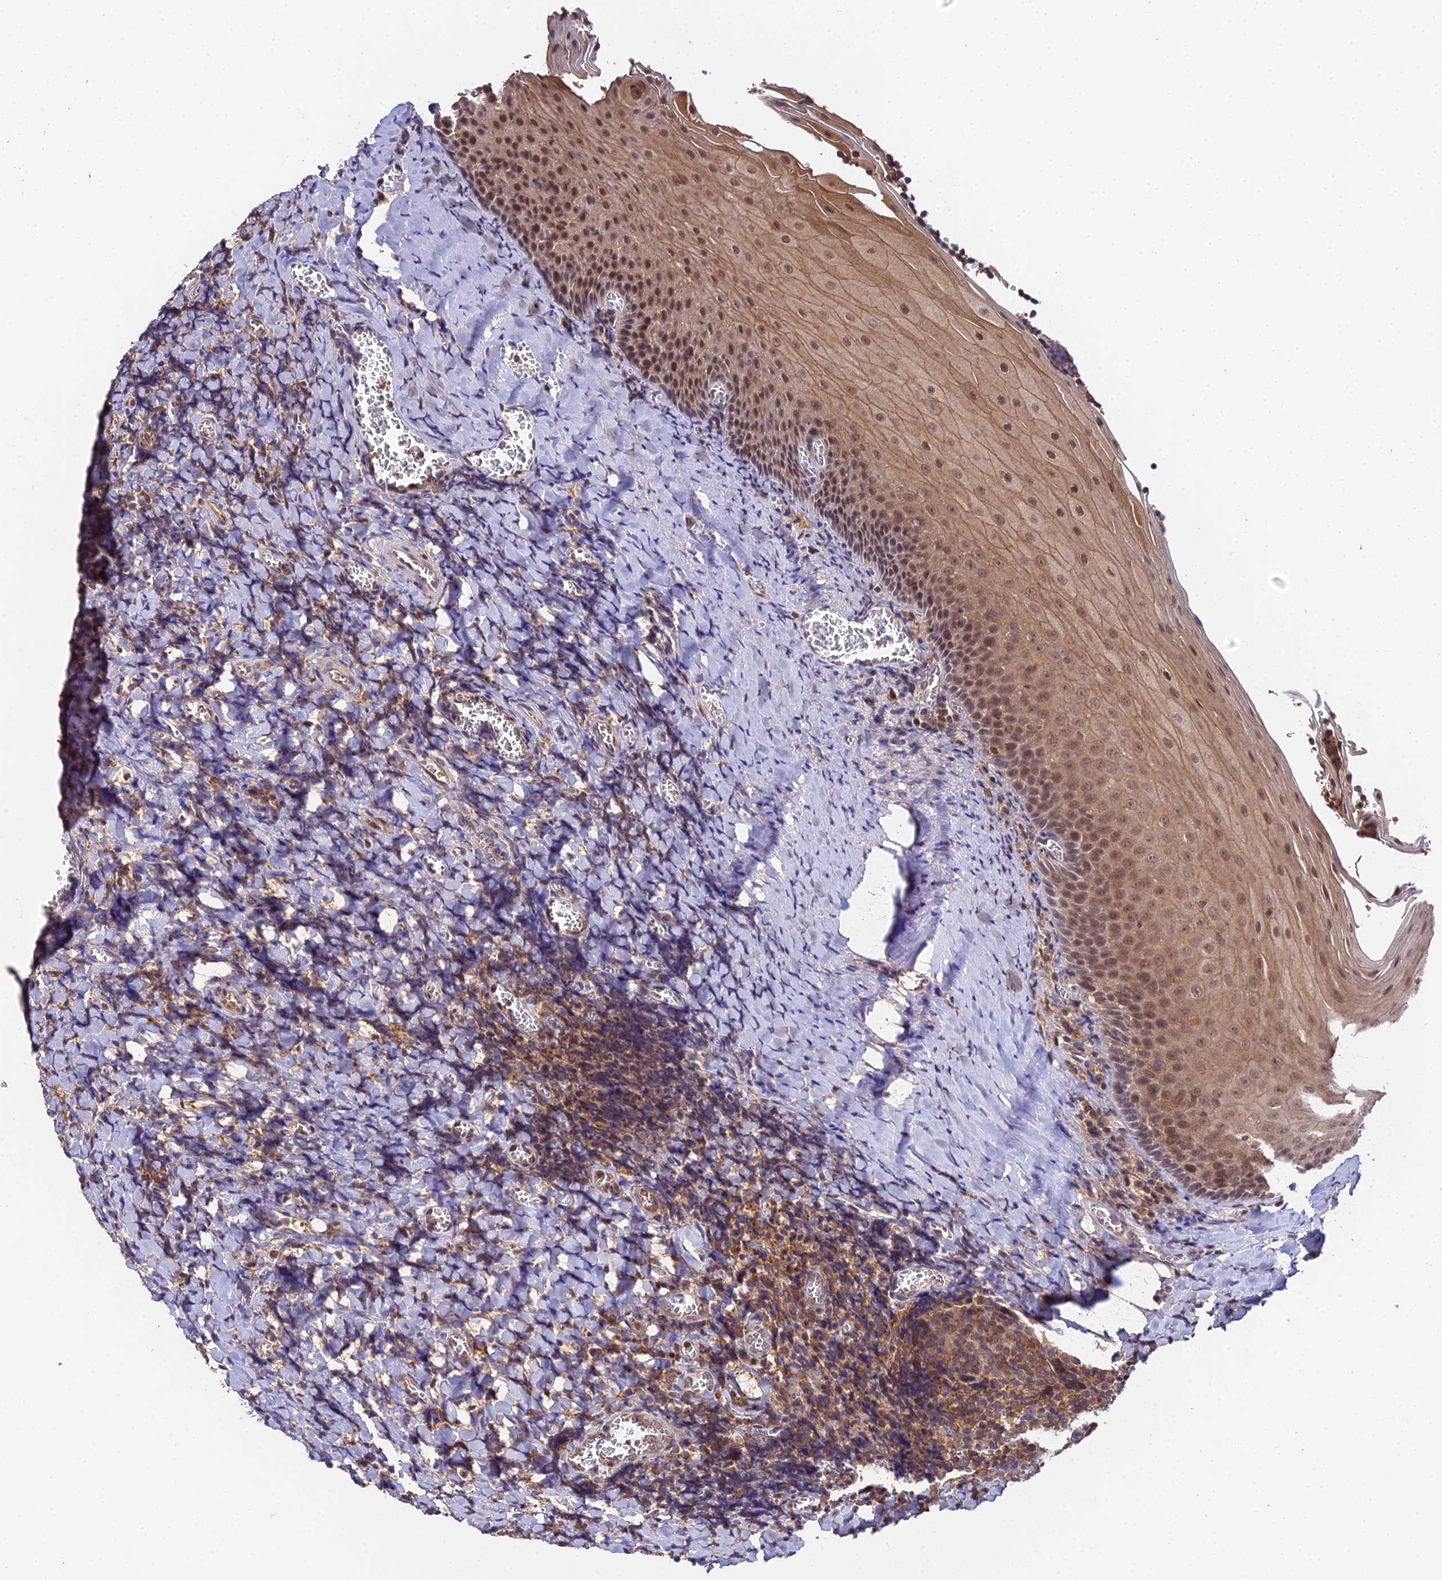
{"staining": {"intensity": "weak", "quantity": "25%-75%", "location": "cytoplasmic/membranous,nuclear"}, "tissue": "tonsil", "cell_type": "Germinal center cells", "image_type": "normal", "snomed": [{"axis": "morphology", "description": "Normal tissue, NOS"}, {"axis": "topography", "description": "Tonsil"}], "caption": "Protein staining of normal tonsil shows weak cytoplasmic/membranous,nuclear positivity in approximately 25%-75% of germinal center cells.", "gene": "TPRX1", "patient": {"sex": "male", "age": 27}}